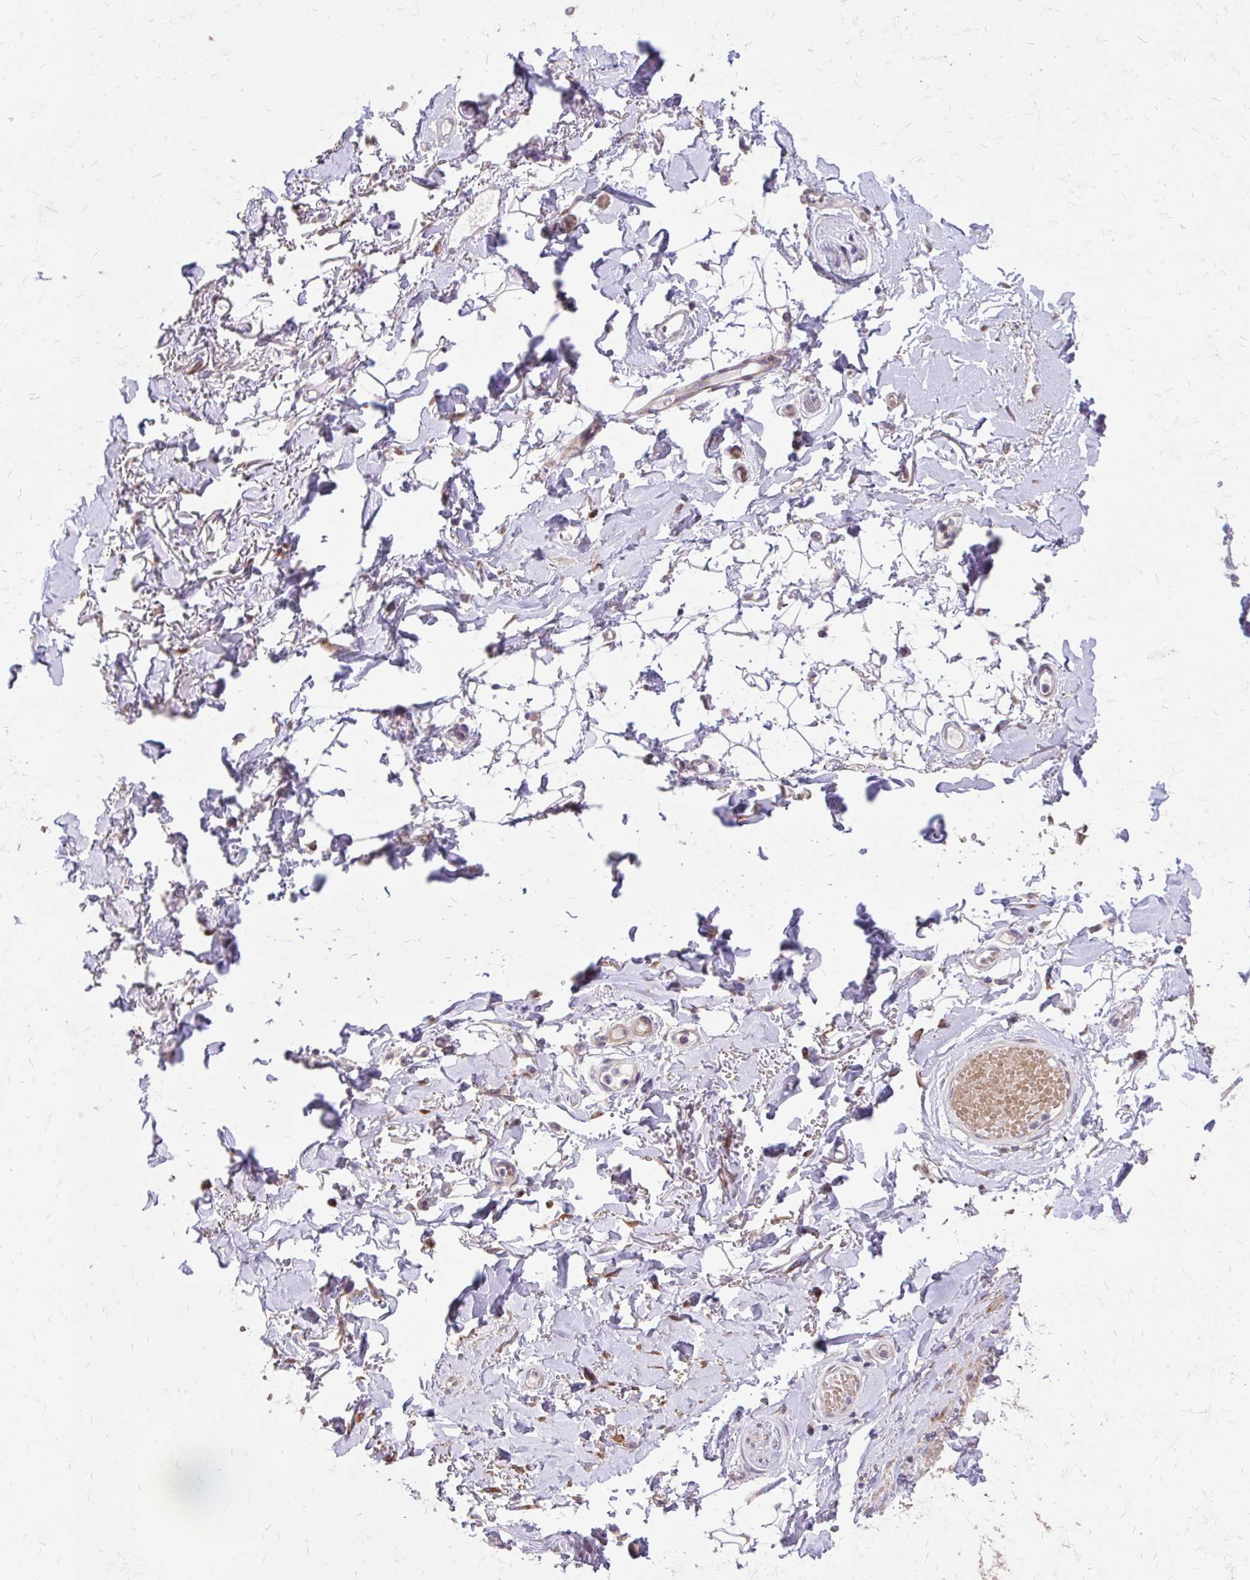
{"staining": {"intensity": "negative", "quantity": "none", "location": "none"}, "tissue": "adipose tissue", "cell_type": "Adipocytes", "image_type": "normal", "snomed": [{"axis": "morphology", "description": "Normal tissue, NOS"}, {"axis": "topography", "description": "Anal"}, {"axis": "topography", "description": "Peripheral nerve tissue"}], "caption": "IHC photomicrograph of normal adipose tissue stained for a protein (brown), which displays no staining in adipocytes.", "gene": "MYORG", "patient": {"sex": "male", "age": 78}}